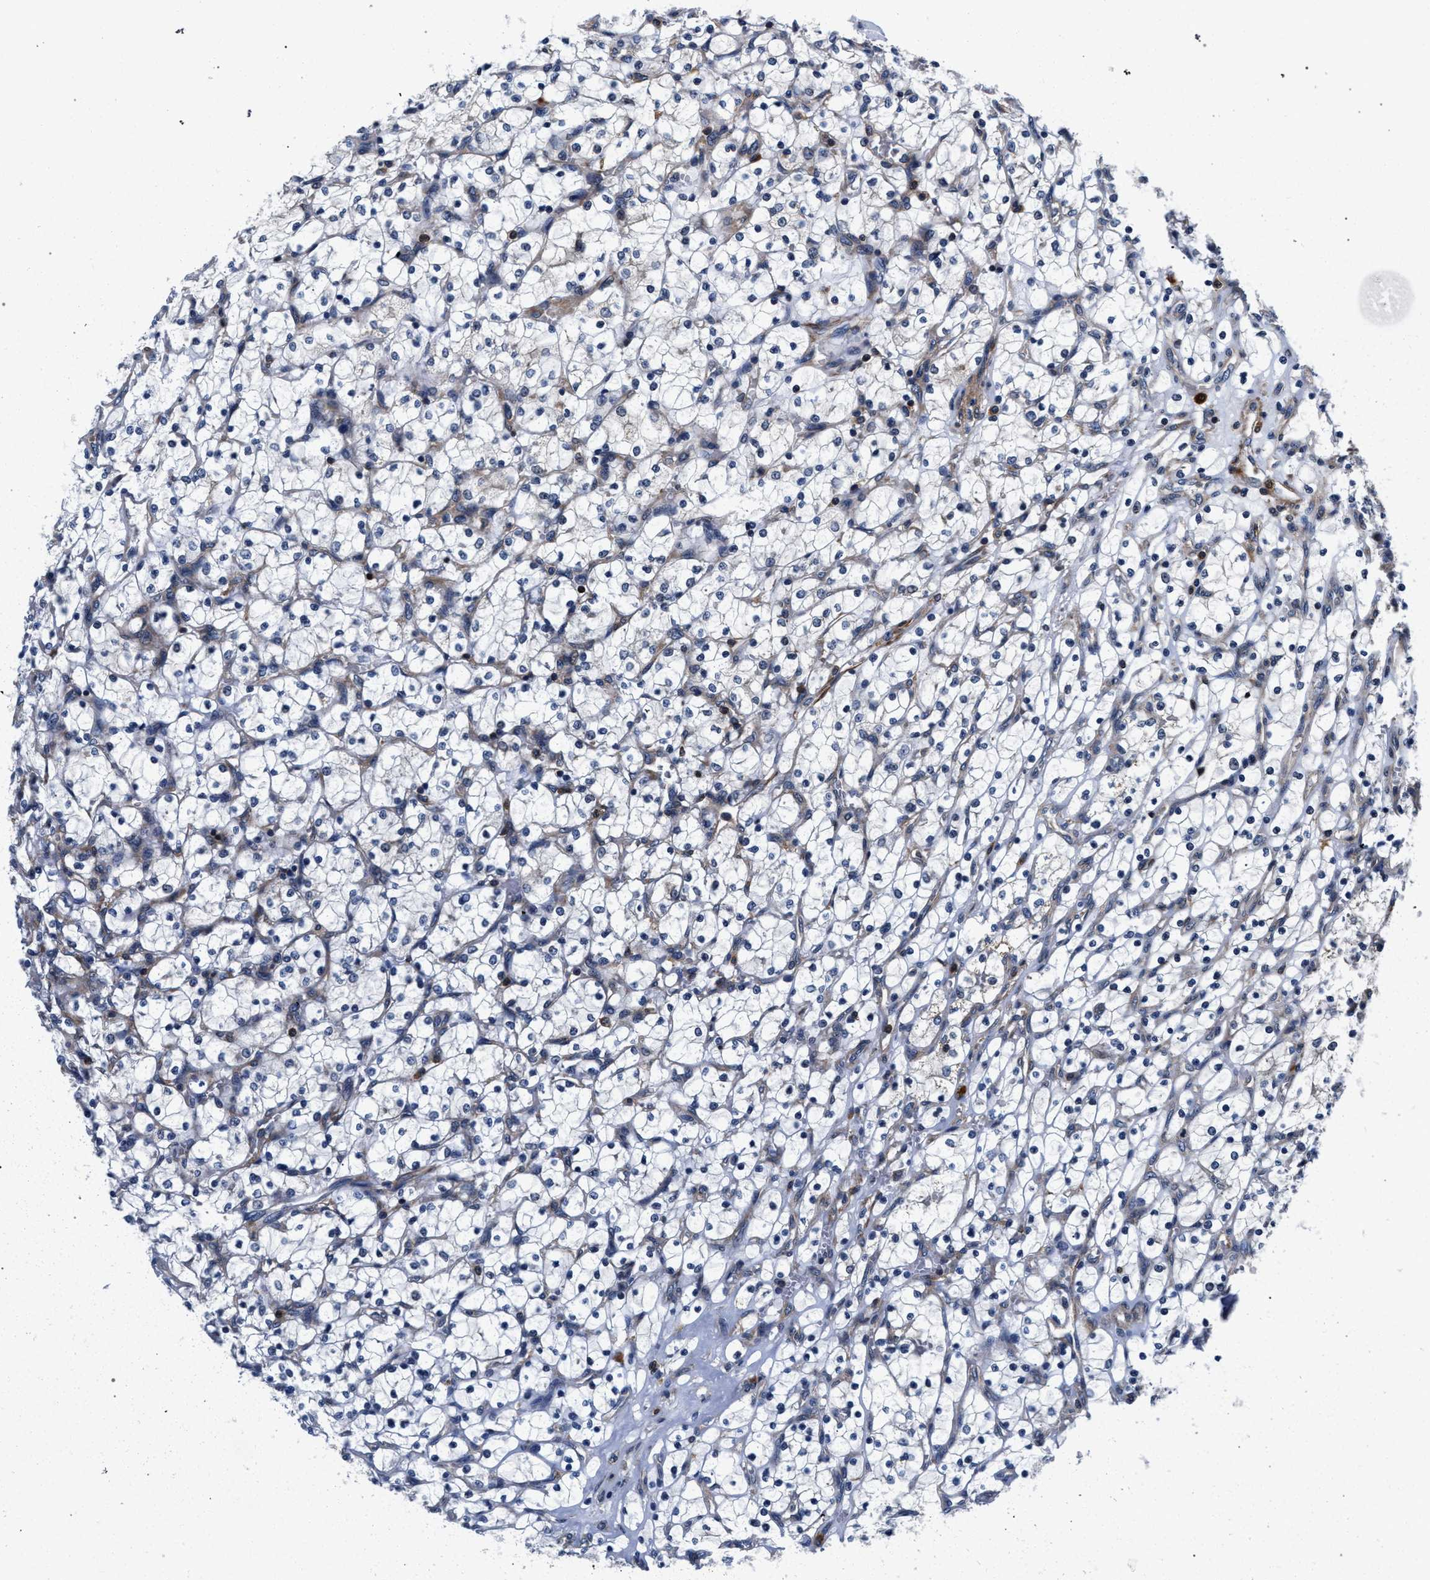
{"staining": {"intensity": "negative", "quantity": "none", "location": "none"}, "tissue": "renal cancer", "cell_type": "Tumor cells", "image_type": "cancer", "snomed": [{"axis": "morphology", "description": "Adenocarcinoma, NOS"}, {"axis": "topography", "description": "Kidney"}], "caption": "An immunohistochemistry image of adenocarcinoma (renal) is shown. There is no staining in tumor cells of adenocarcinoma (renal). (DAB IHC with hematoxylin counter stain).", "gene": "LASP1", "patient": {"sex": "female", "age": 69}}